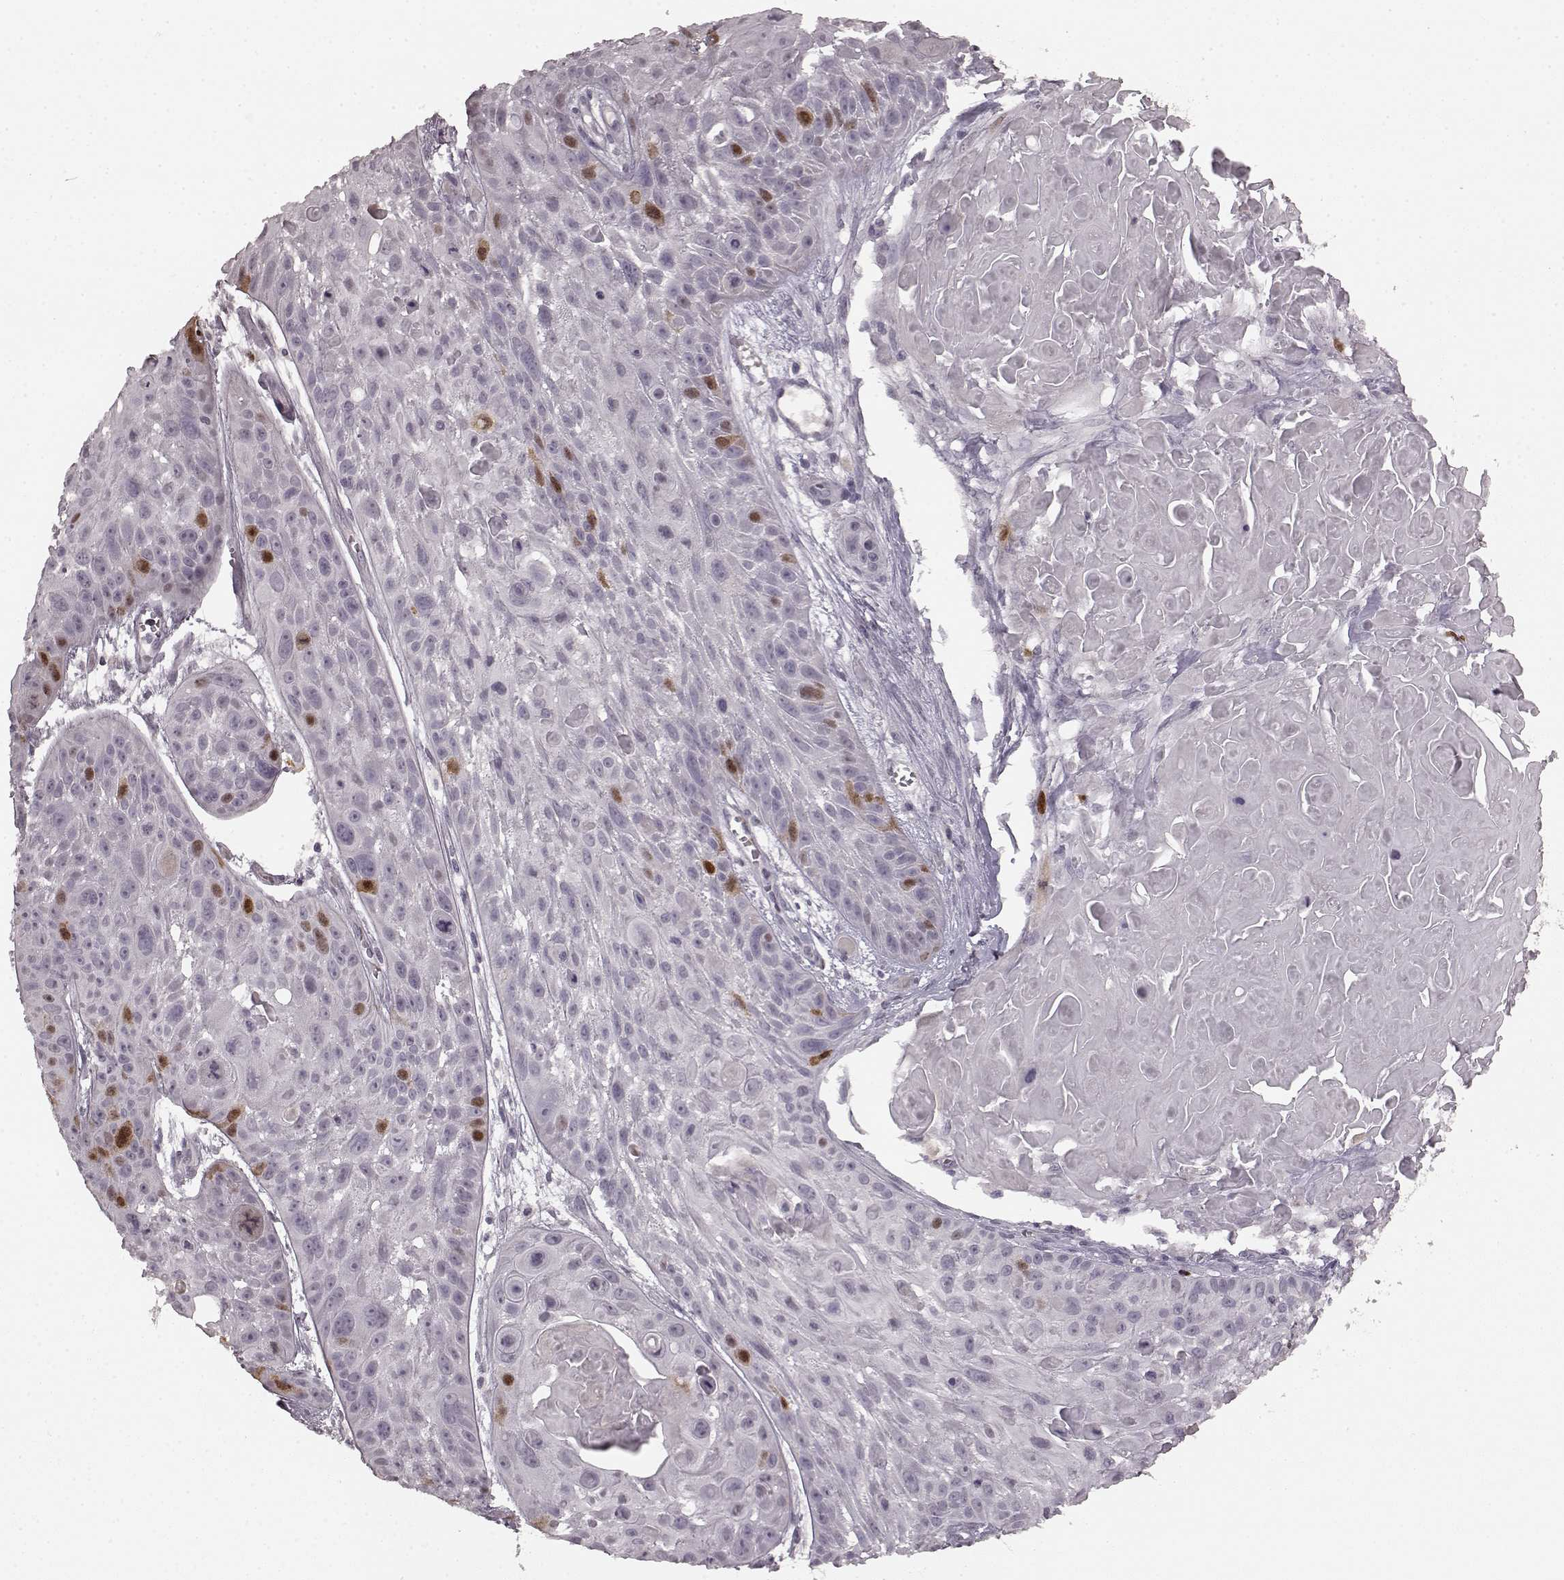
{"staining": {"intensity": "strong", "quantity": "<25%", "location": "nuclear"}, "tissue": "skin cancer", "cell_type": "Tumor cells", "image_type": "cancer", "snomed": [{"axis": "morphology", "description": "Squamous cell carcinoma, NOS"}, {"axis": "topography", "description": "Skin"}, {"axis": "topography", "description": "Anal"}], "caption": "Immunohistochemistry (IHC) (DAB (3,3'-diaminobenzidine)) staining of human skin squamous cell carcinoma exhibits strong nuclear protein expression in approximately <25% of tumor cells.", "gene": "CCNA2", "patient": {"sex": "female", "age": 75}}